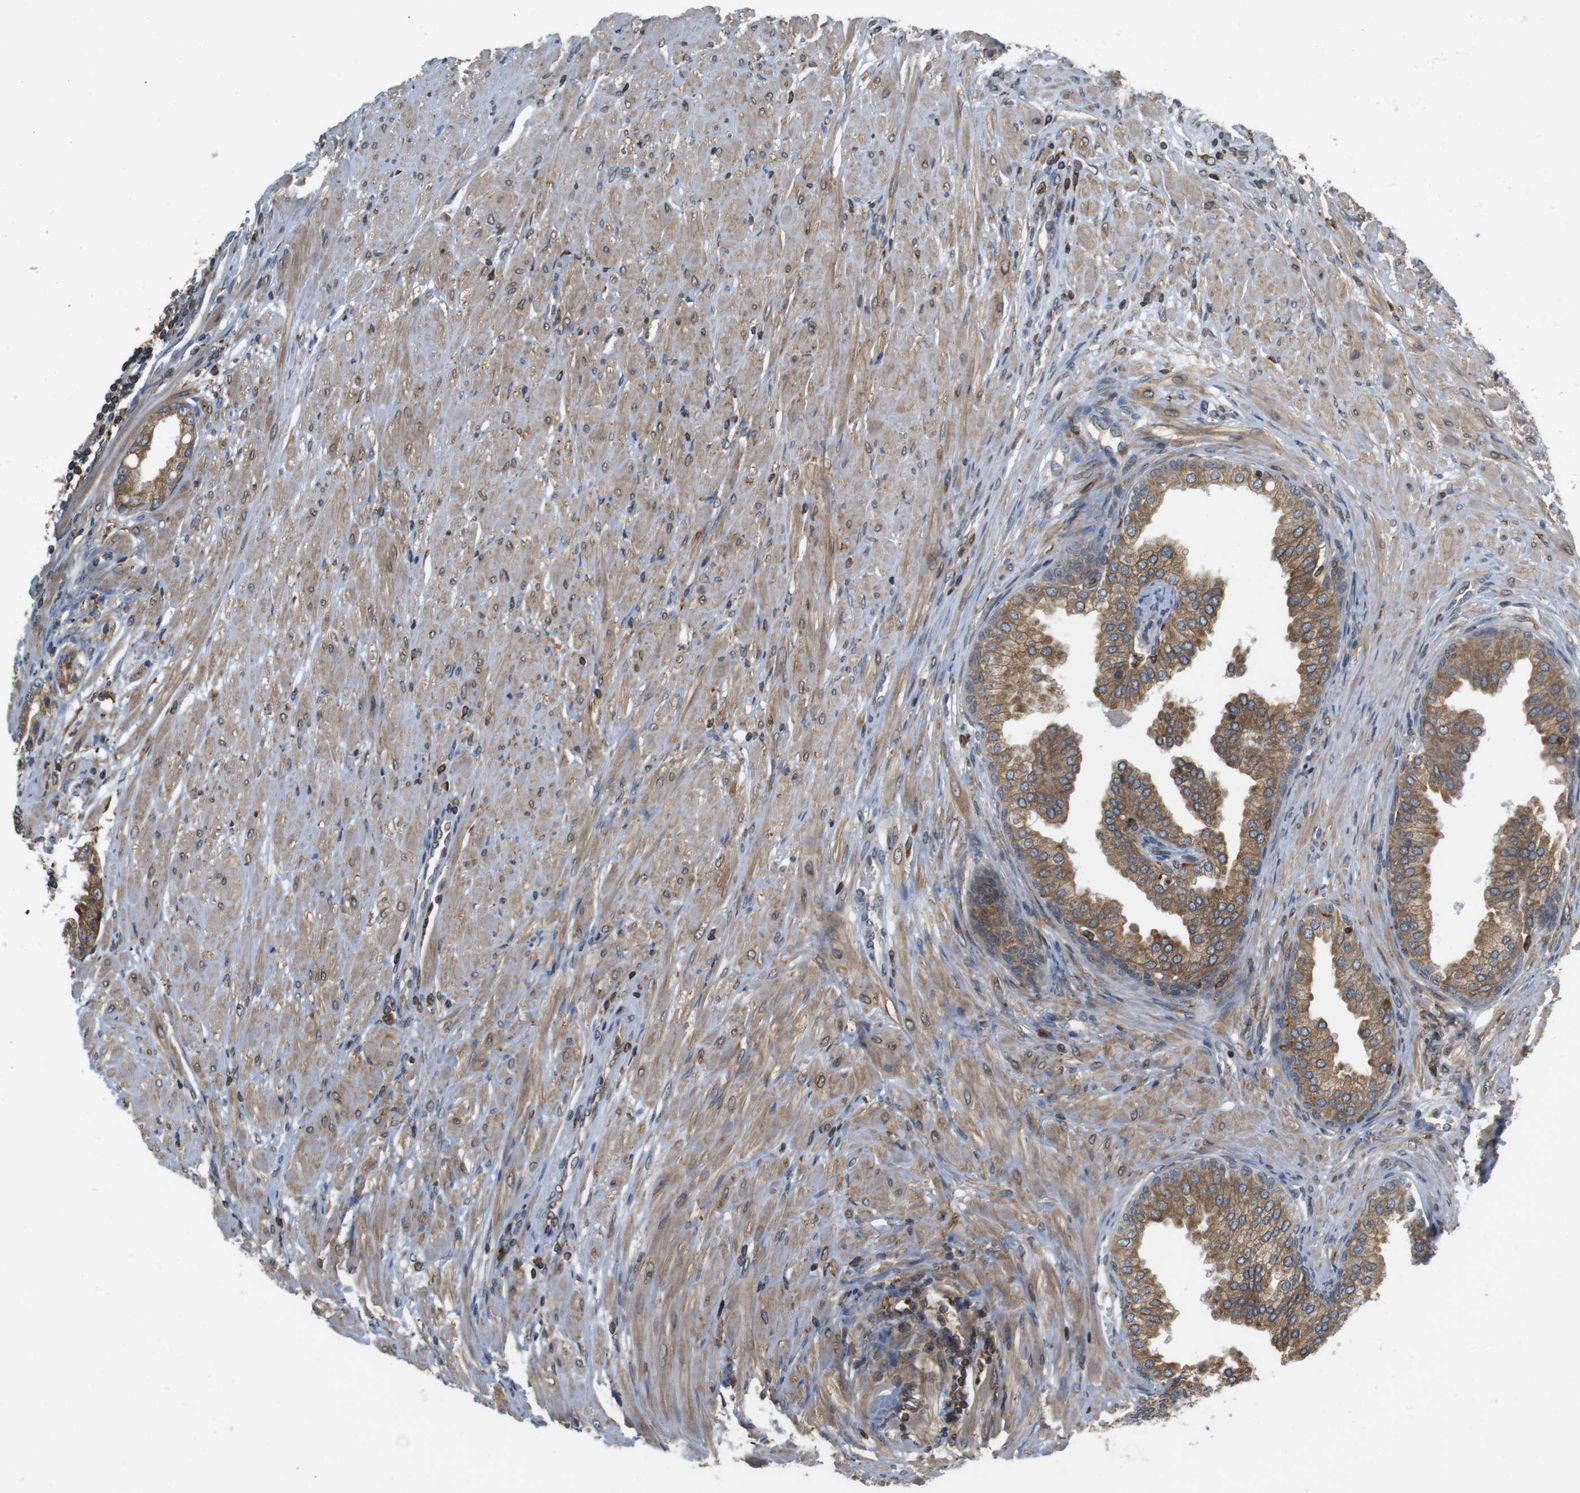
{"staining": {"intensity": "moderate", "quantity": ">75%", "location": "cytoplasmic/membranous"}, "tissue": "prostate cancer", "cell_type": "Tumor cells", "image_type": "cancer", "snomed": [{"axis": "morphology", "description": "Adenocarcinoma, High grade"}, {"axis": "topography", "description": "Prostate"}], "caption": "Immunohistochemical staining of prostate high-grade adenocarcinoma reveals moderate cytoplasmic/membranous protein expression in about >75% of tumor cells.", "gene": "ARL6IP5", "patient": {"sex": "male", "age": 59}}